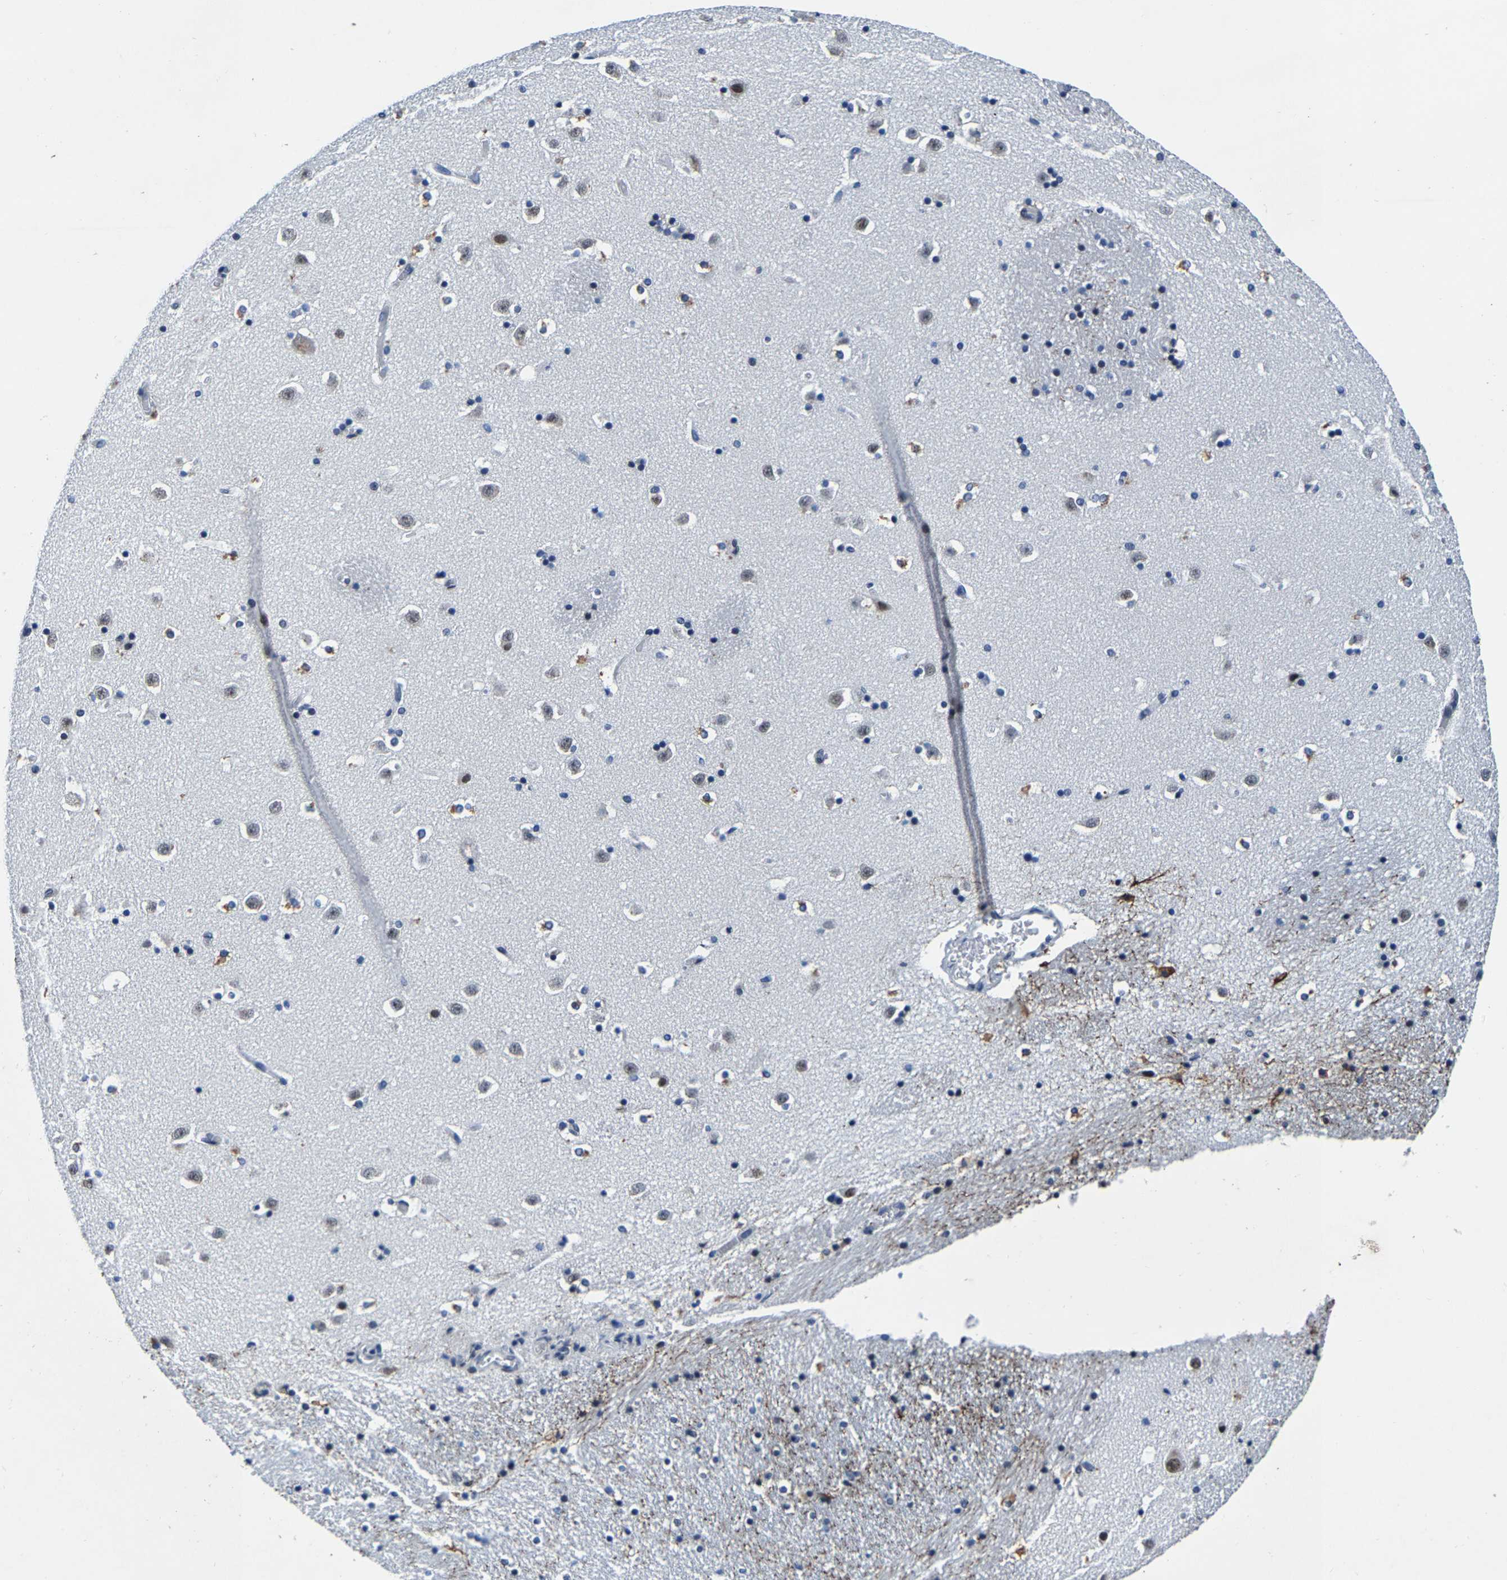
{"staining": {"intensity": "moderate", "quantity": "25%-75%", "location": "cytoplasmic/membranous,nuclear"}, "tissue": "caudate", "cell_type": "Glial cells", "image_type": "normal", "snomed": [{"axis": "morphology", "description": "Normal tissue, NOS"}, {"axis": "topography", "description": "Lateral ventricle wall"}], "caption": "Benign caudate reveals moderate cytoplasmic/membranous,nuclear positivity in about 25%-75% of glial cells, visualized by immunohistochemistry. Ihc stains the protein of interest in brown and the nuclei are stained blue.", "gene": "UBN2", "patient": {"sex": "male", "age": 45}}